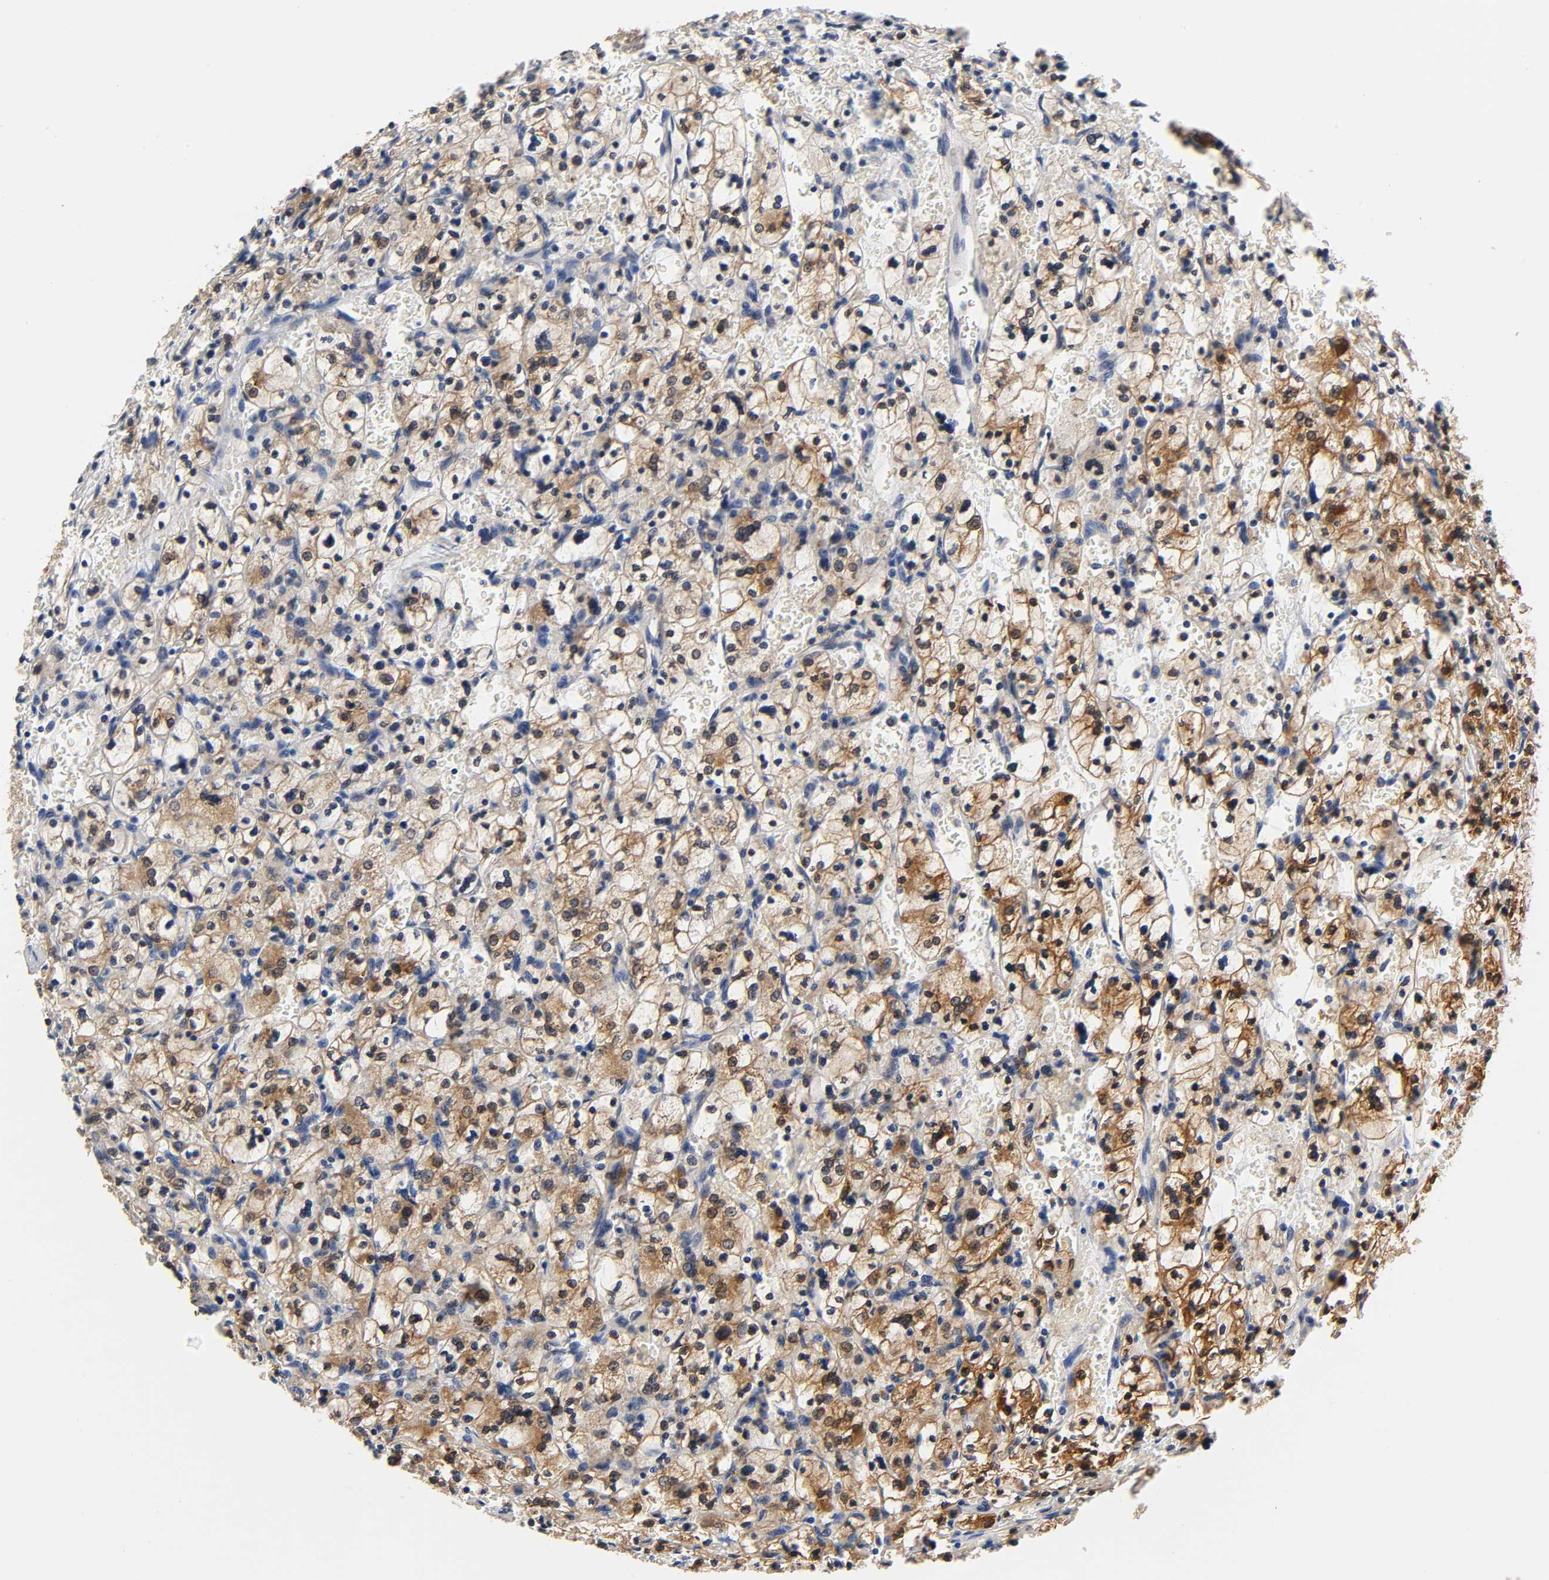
{"staining": {"intensity": "moderate", "quantity": ">75%", "location": "cytoplasmic/membranous,nuclear"}, "tissue": "renal cancer", "cell_type": "Tumor cells", "image_type": "cancer", "snomed": [{"axis": "morphology", "description": "Adenocarcinoma, NOS"}, {"axis": "topography", "description": "Kidney"}], "caption": "There is medium levels of moderate cytoplasmic/membranous and nuclear expression in tumor cells of adenocarcinoma (renal), as demonstrated by immunohistochemical staining (brown color).", "gene": "FYN", "patient": {"sex": "female", "age": 83}}